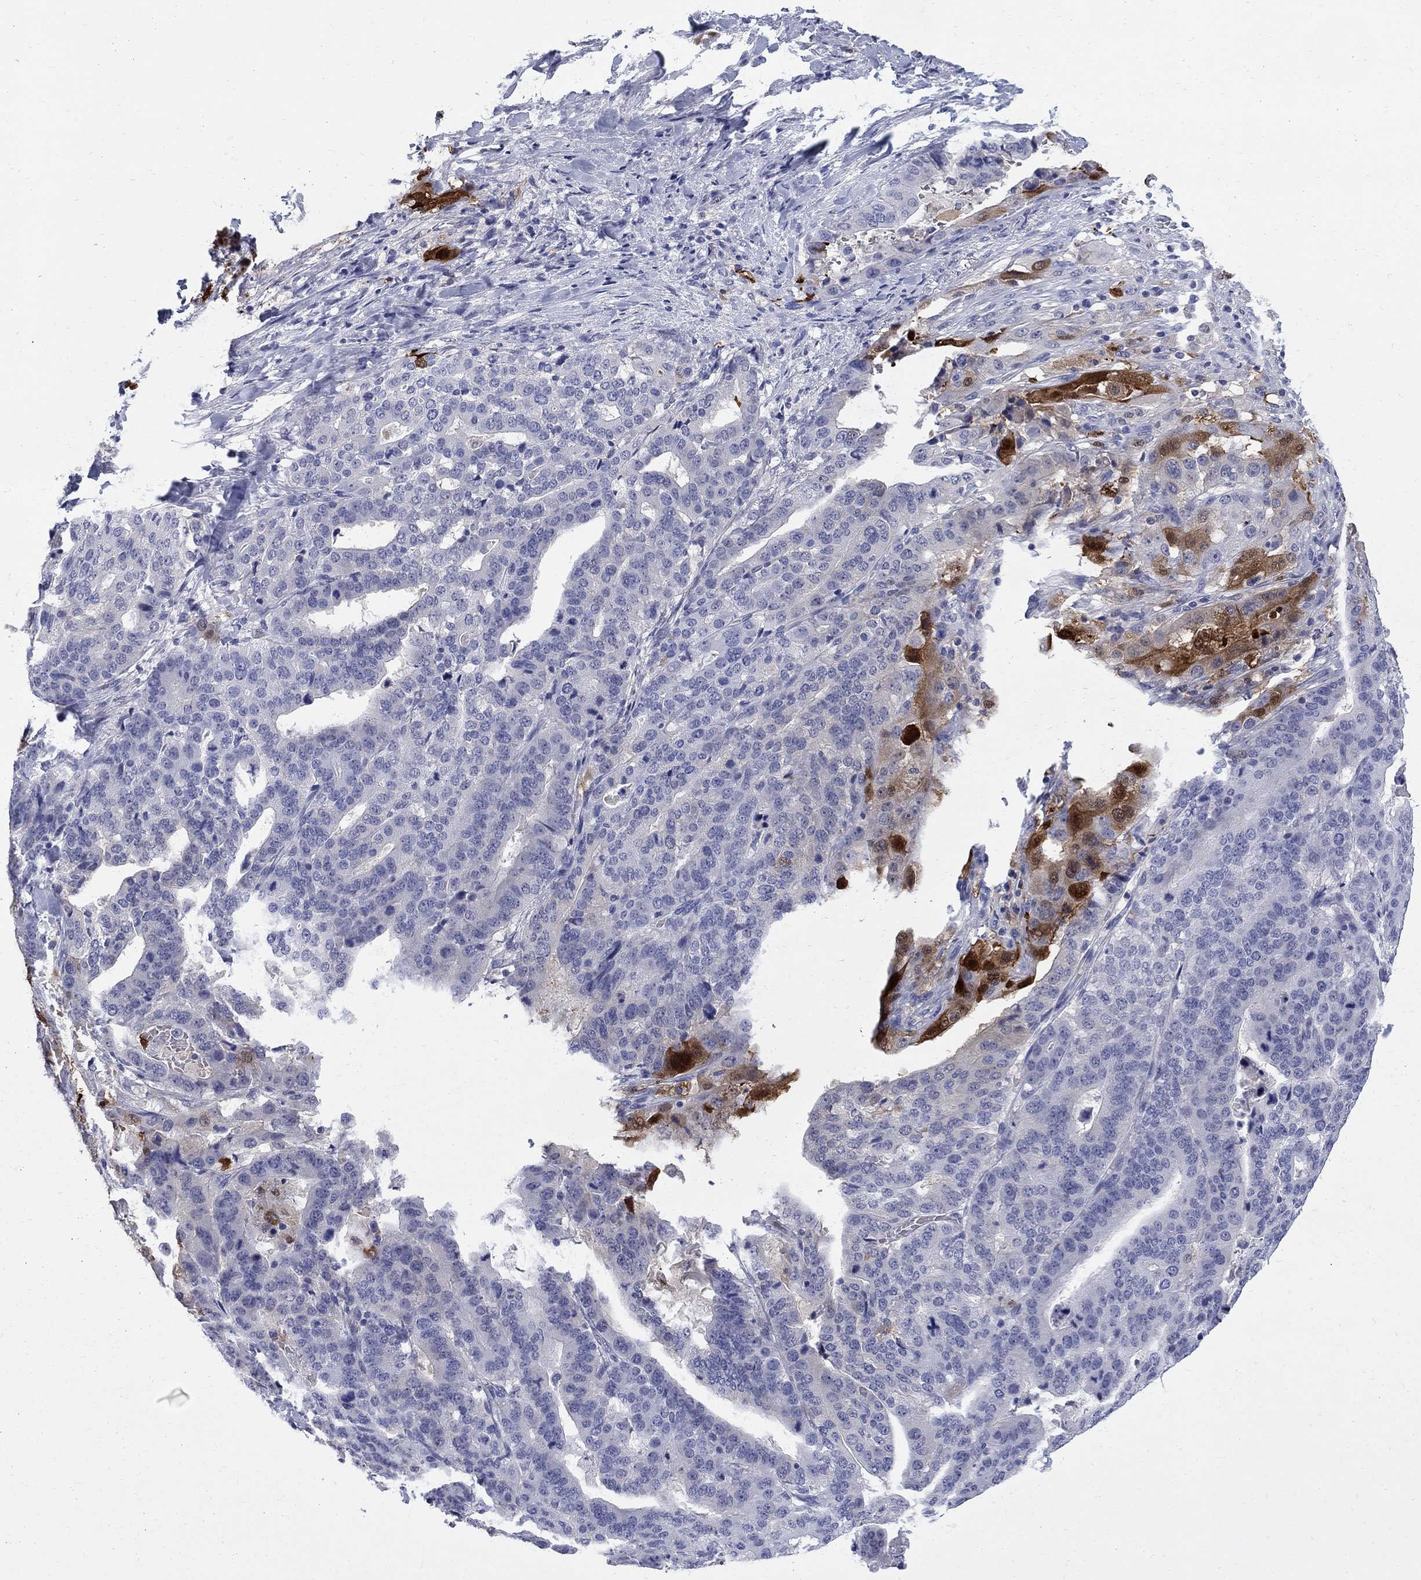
{"staining": {"intensity": "strong", "quantity": "<25%", "location": "cytoplasmic/membranous,nuclear"}, "tissue": "stomach cancer", "cell_type": "Tumor cells", "image_type": "cancer", "snomed": [{"axis": "morphology", "description": "Adenocarcinoma, NOS"}, {"axis": "topography", "description": "Stomach"}], "caption": "Brown immunohistochemical staining in stomach cancer (adenocarcinoma) shows strong cytoplasmic/membranous and nuclear positivity in approximately <25% of tumor cells.", "gene": "SERPINB2", "patient": {"sex": "male", "age": 48}}